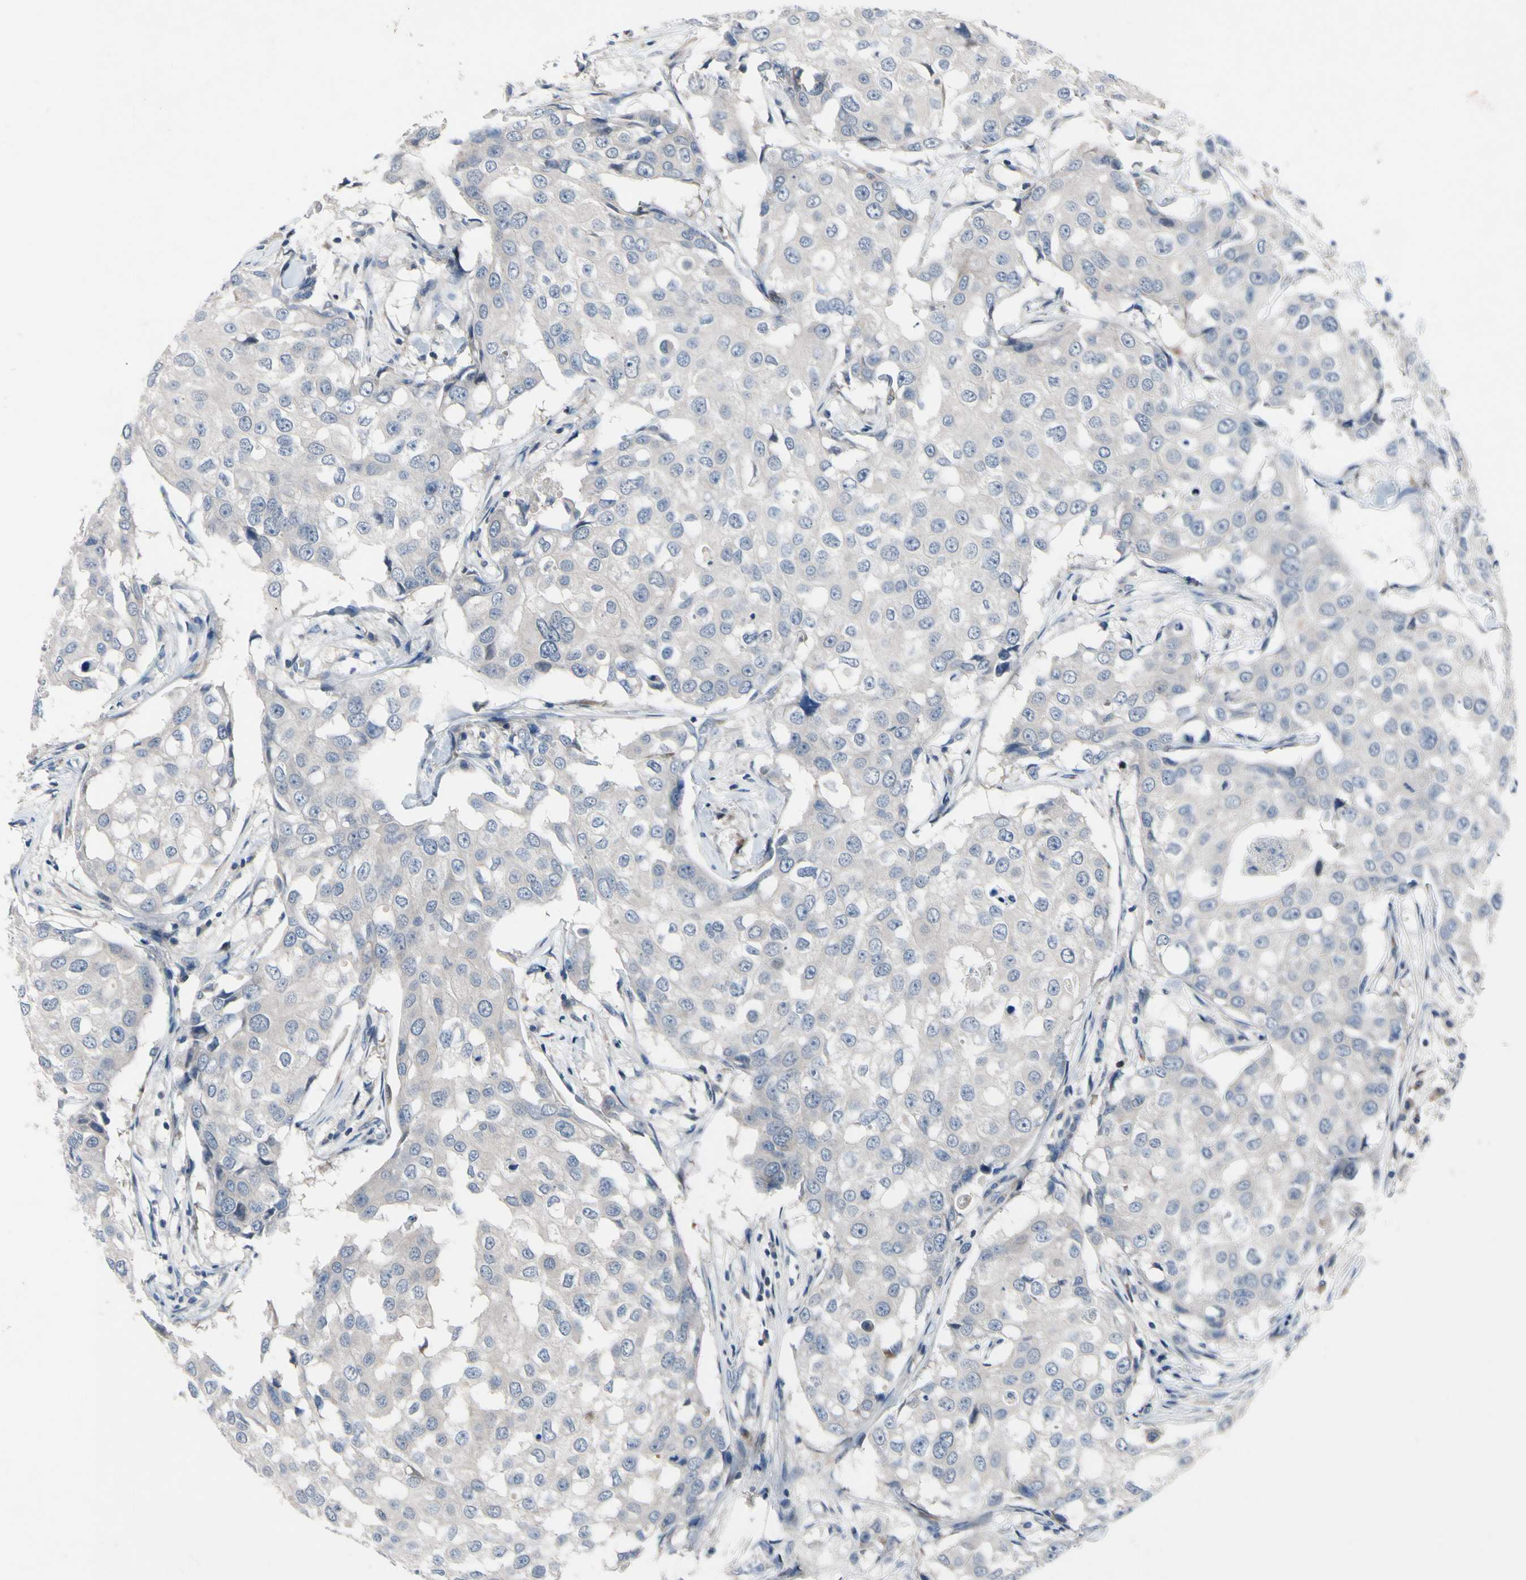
{"staining": {"intensity": "negative", "quantity": "none", "location": "none"}, "tissue": "breast cancer", "cell_type": "Tumor cells", "image_type": "cancer", "snomed": [{"axis": "morphology", "description": "Duct carcinoma"}, {"axis": "topography", "description": "Breast"}], "caption": "Immunohistochemistry (IHC) micrograph of neoplastic tissue: human breast cancer stained with DAB (3,3'-diaminobenzidine) shows no significant protein expression in tumor cells.", "gene": "MUTYH", "patient": {"sex": "female", "age": 27}}